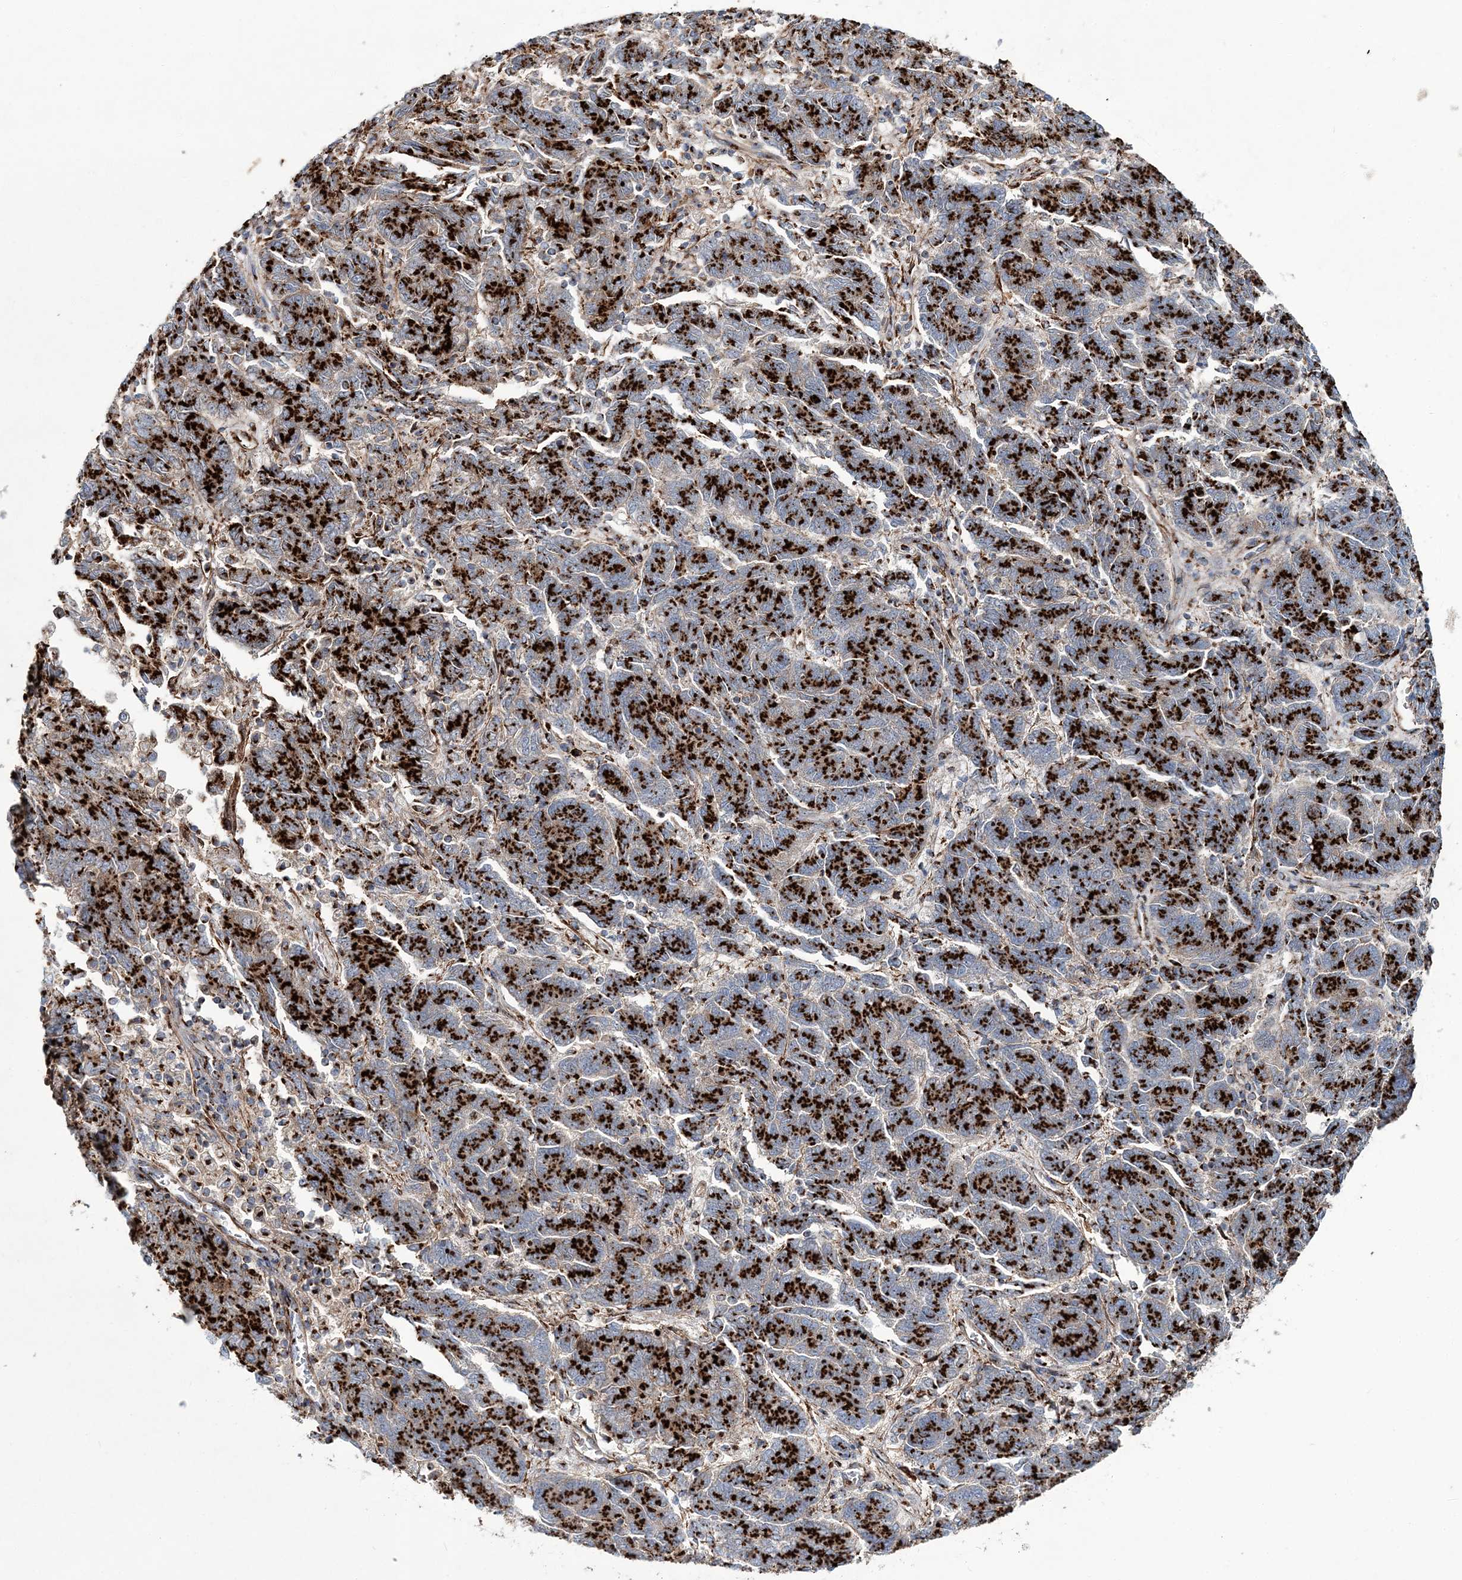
{"staining": {"intensity": "strong", "quantity": ">75%", "location": "cytoplasmic/membranous"}, "tissue": "endometrial cancer", "cell_type": "Tumor cells", "image_type": "cancer", "snomed": [{"axis": "morphology", "description": "Adenocarcinoma, NOS"}, {"axis": "topography", "description": "Endometrium"}], "caption": "IHC staining of endometrial cancer, which displays high levels of strong cytoplasmic/membranous positivity in approximately >75% of tumor cells indicating strong cytoplasmic/membranous protein positivity. The staining was performed using DAB (3,3'-diaminobenzidine) (brown) for protein detection and nuclei were counterstained in hematoxylin (blue).", "gene": "MAN1A2", "patient": {"sex": "female", "age": 80}}